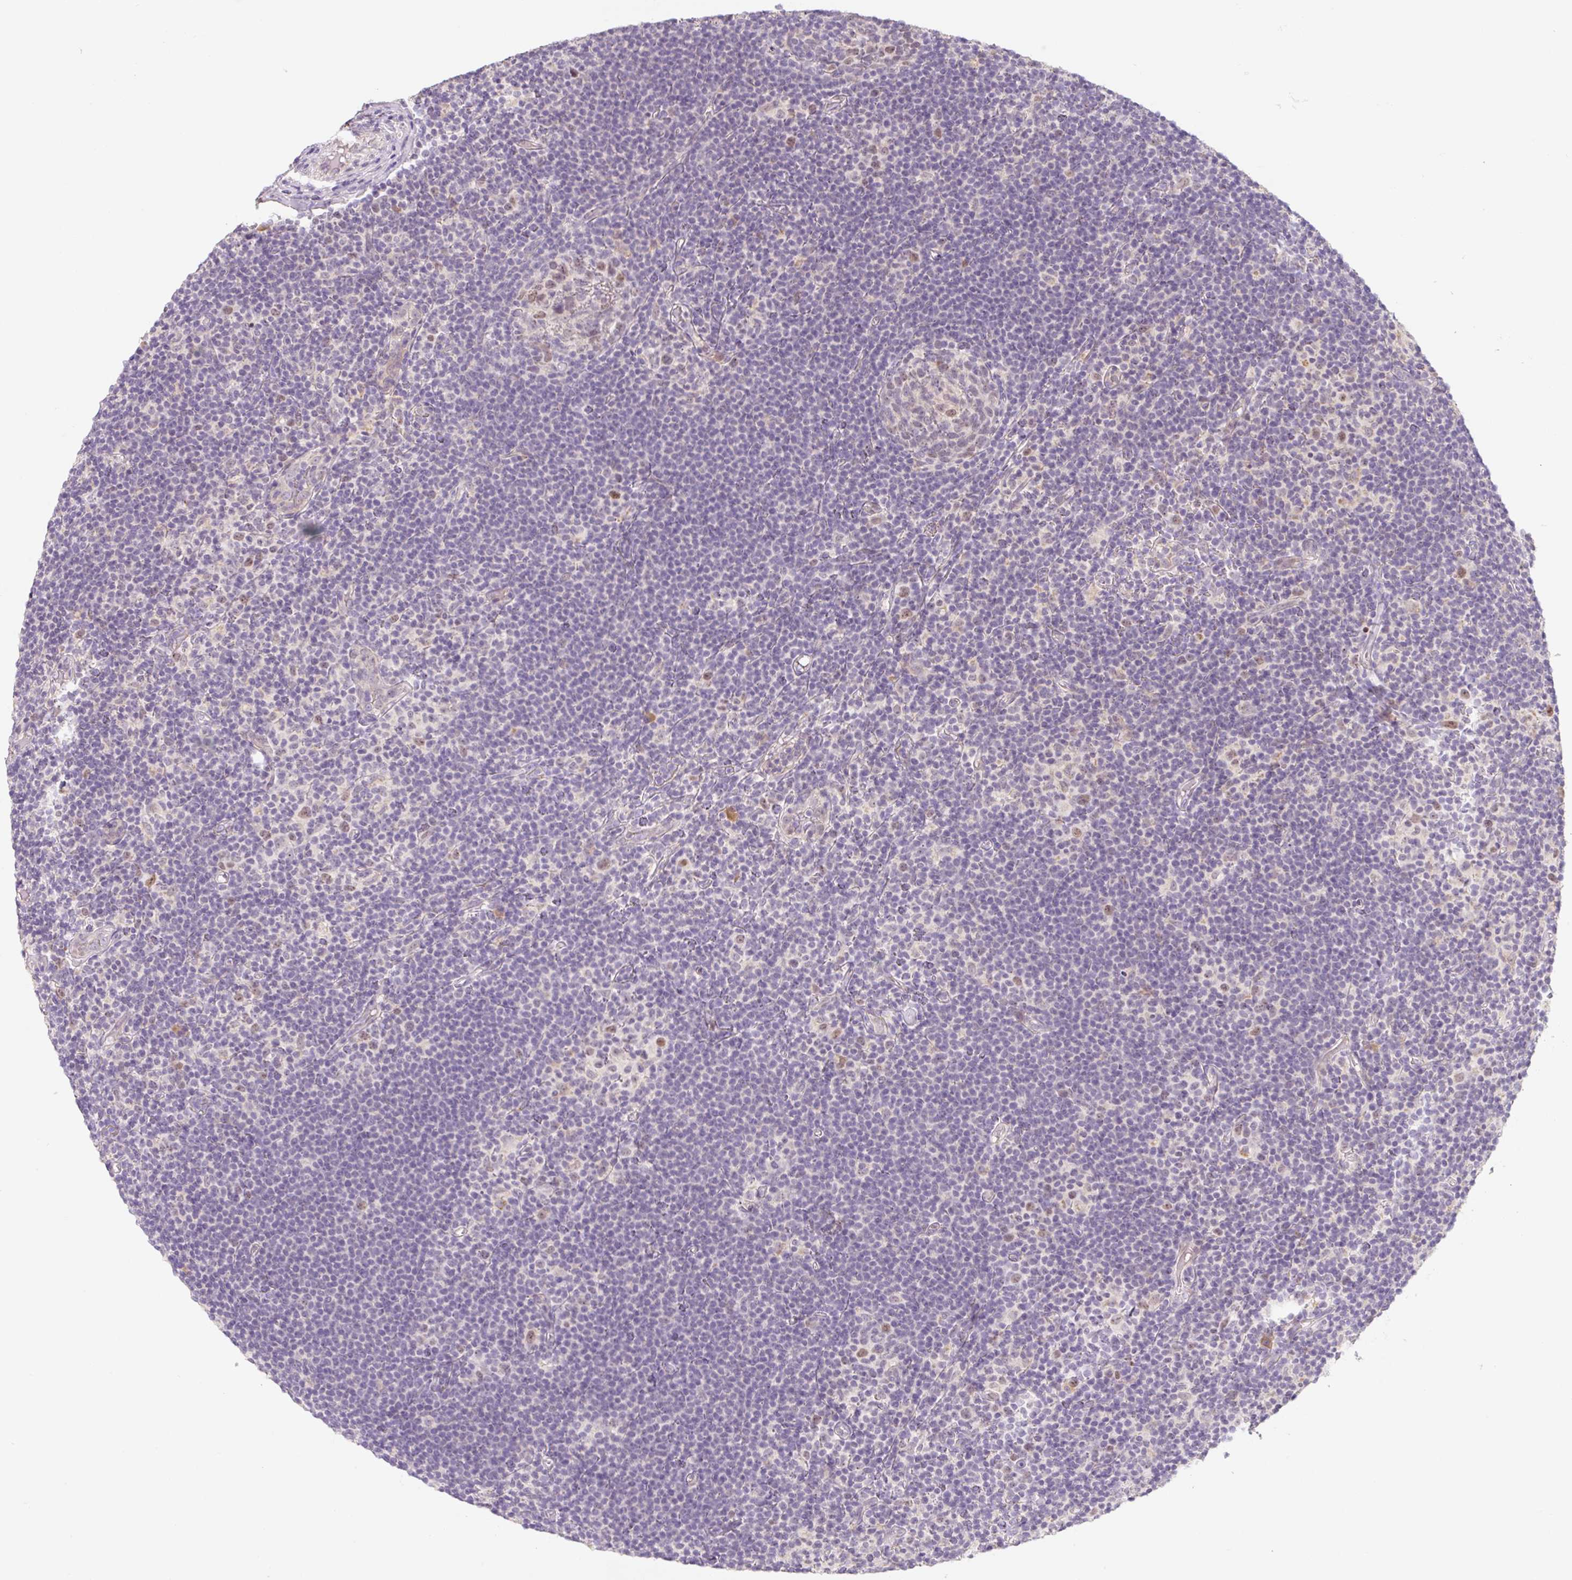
{"staining": {"intensity": "moderate", "quantity": "<25%", "location": "nuclear"}, "tissue": "lymphoma", "cell_type": "Tumor cells", "image_type": "cancer", "snomed": [{"axis": "morphology", "description": "Hodgkin's disease, NOS"}, {"axis": "topography", "description": "Lymph node"}], "caption": "An IHC image of tumor tissue is shown. Protein staining in brown shows moderate nuclear positivity in Hodgkin's disease within tumor cells.", "gene": "MIA2", "patient": {"sex": "female", "age": 57}}